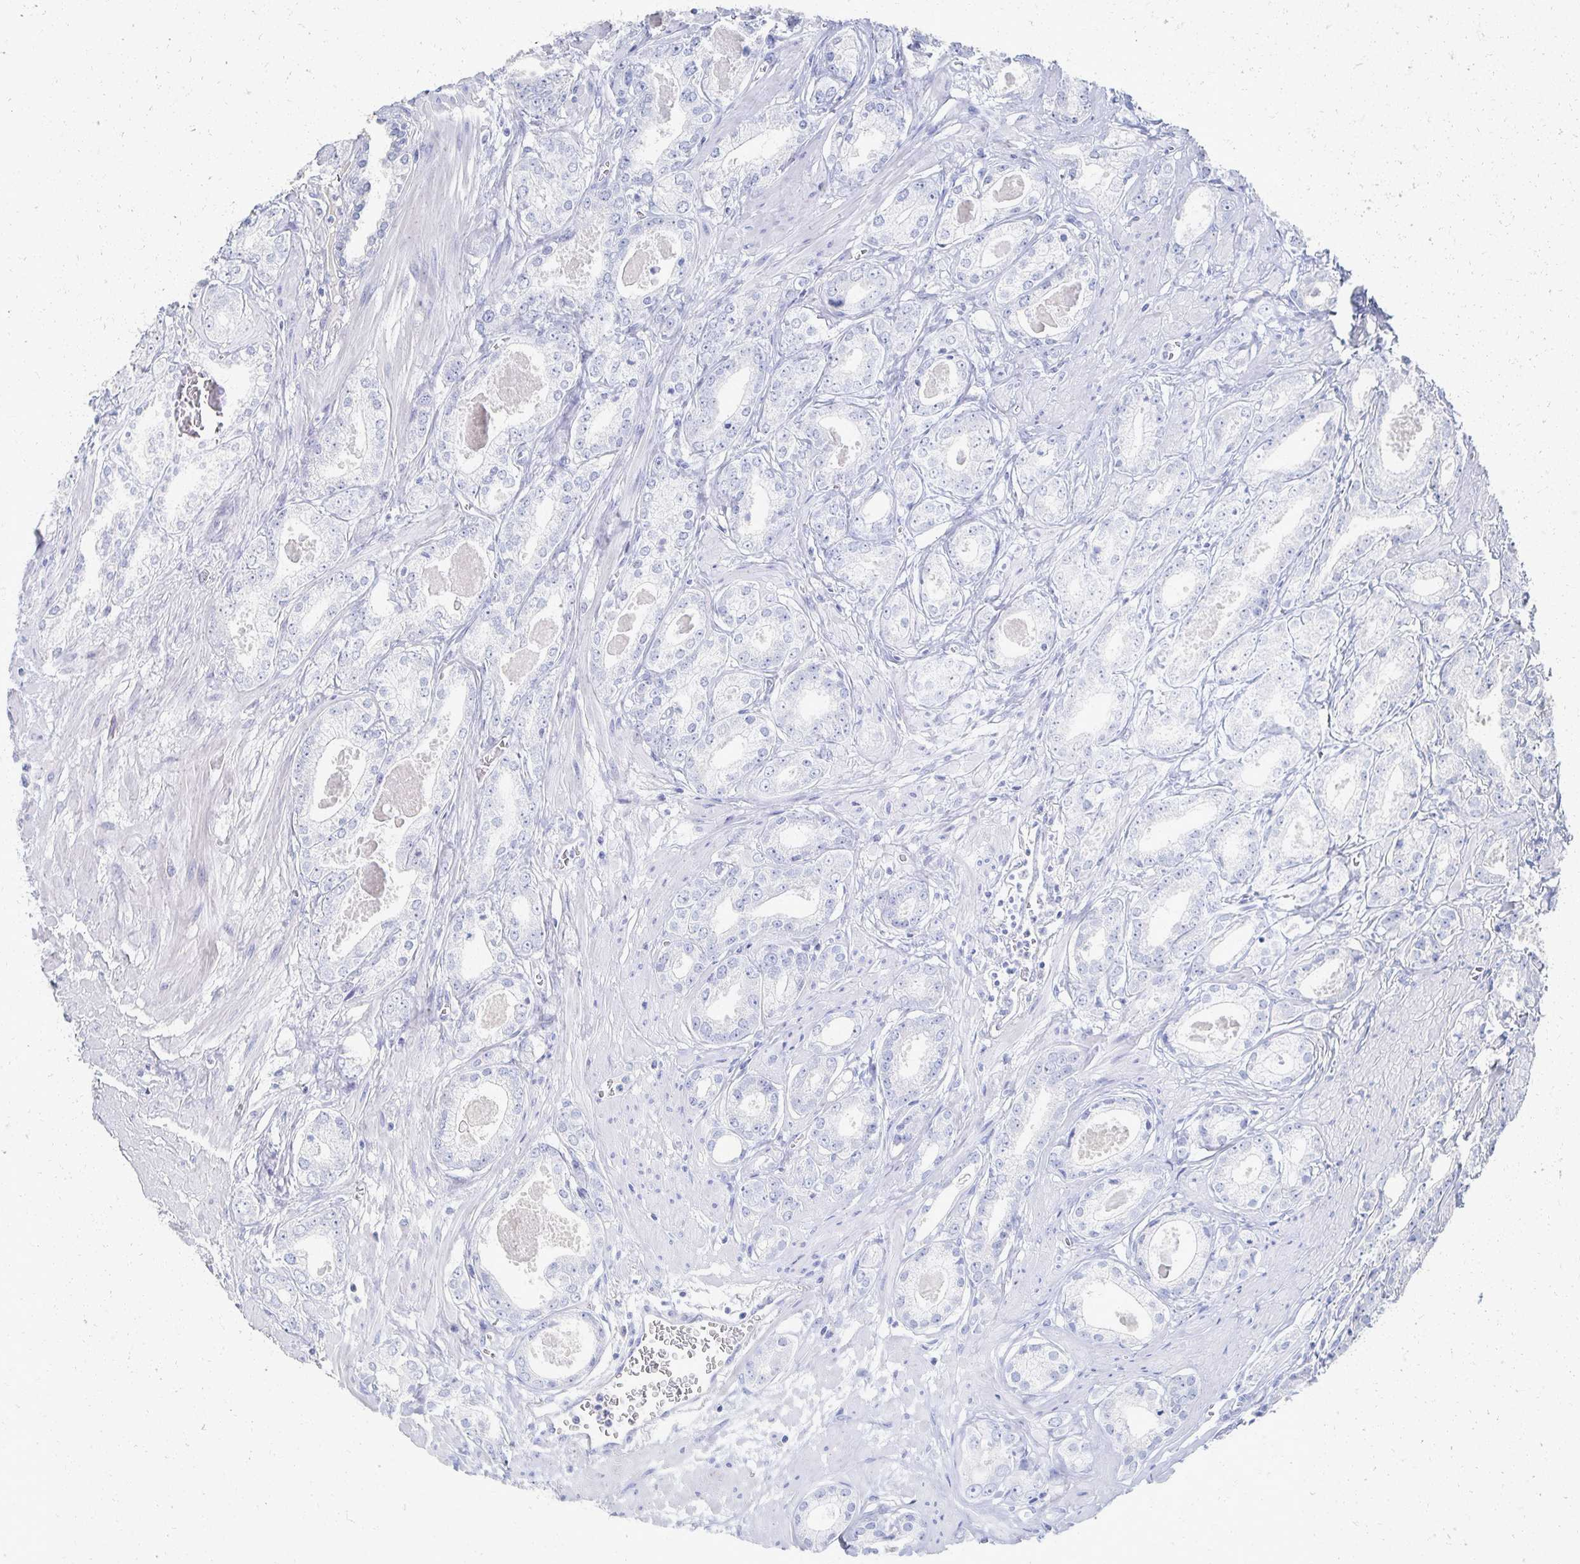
{"staining": {"intensity": "negative", "quantity": "none", "location": "none"}, "tissue": "prostate cancer", "cell_type": "Tumor cells", "image_type": "cancer", "snomed": [{"axis": "morphology", "description": "Adenocarcinoma, NOS"}, {"axis": "morphology", "description": "Adenocarcinoma, Low grade"}, {"axis": "topography", "description": "Prostate"}], "caption": "Histopathology image shows no significant protein positivity in tumor cells of prostate cancer.", "gene": "PRR20A", "patient": {"sex": "male", "age": 64}}